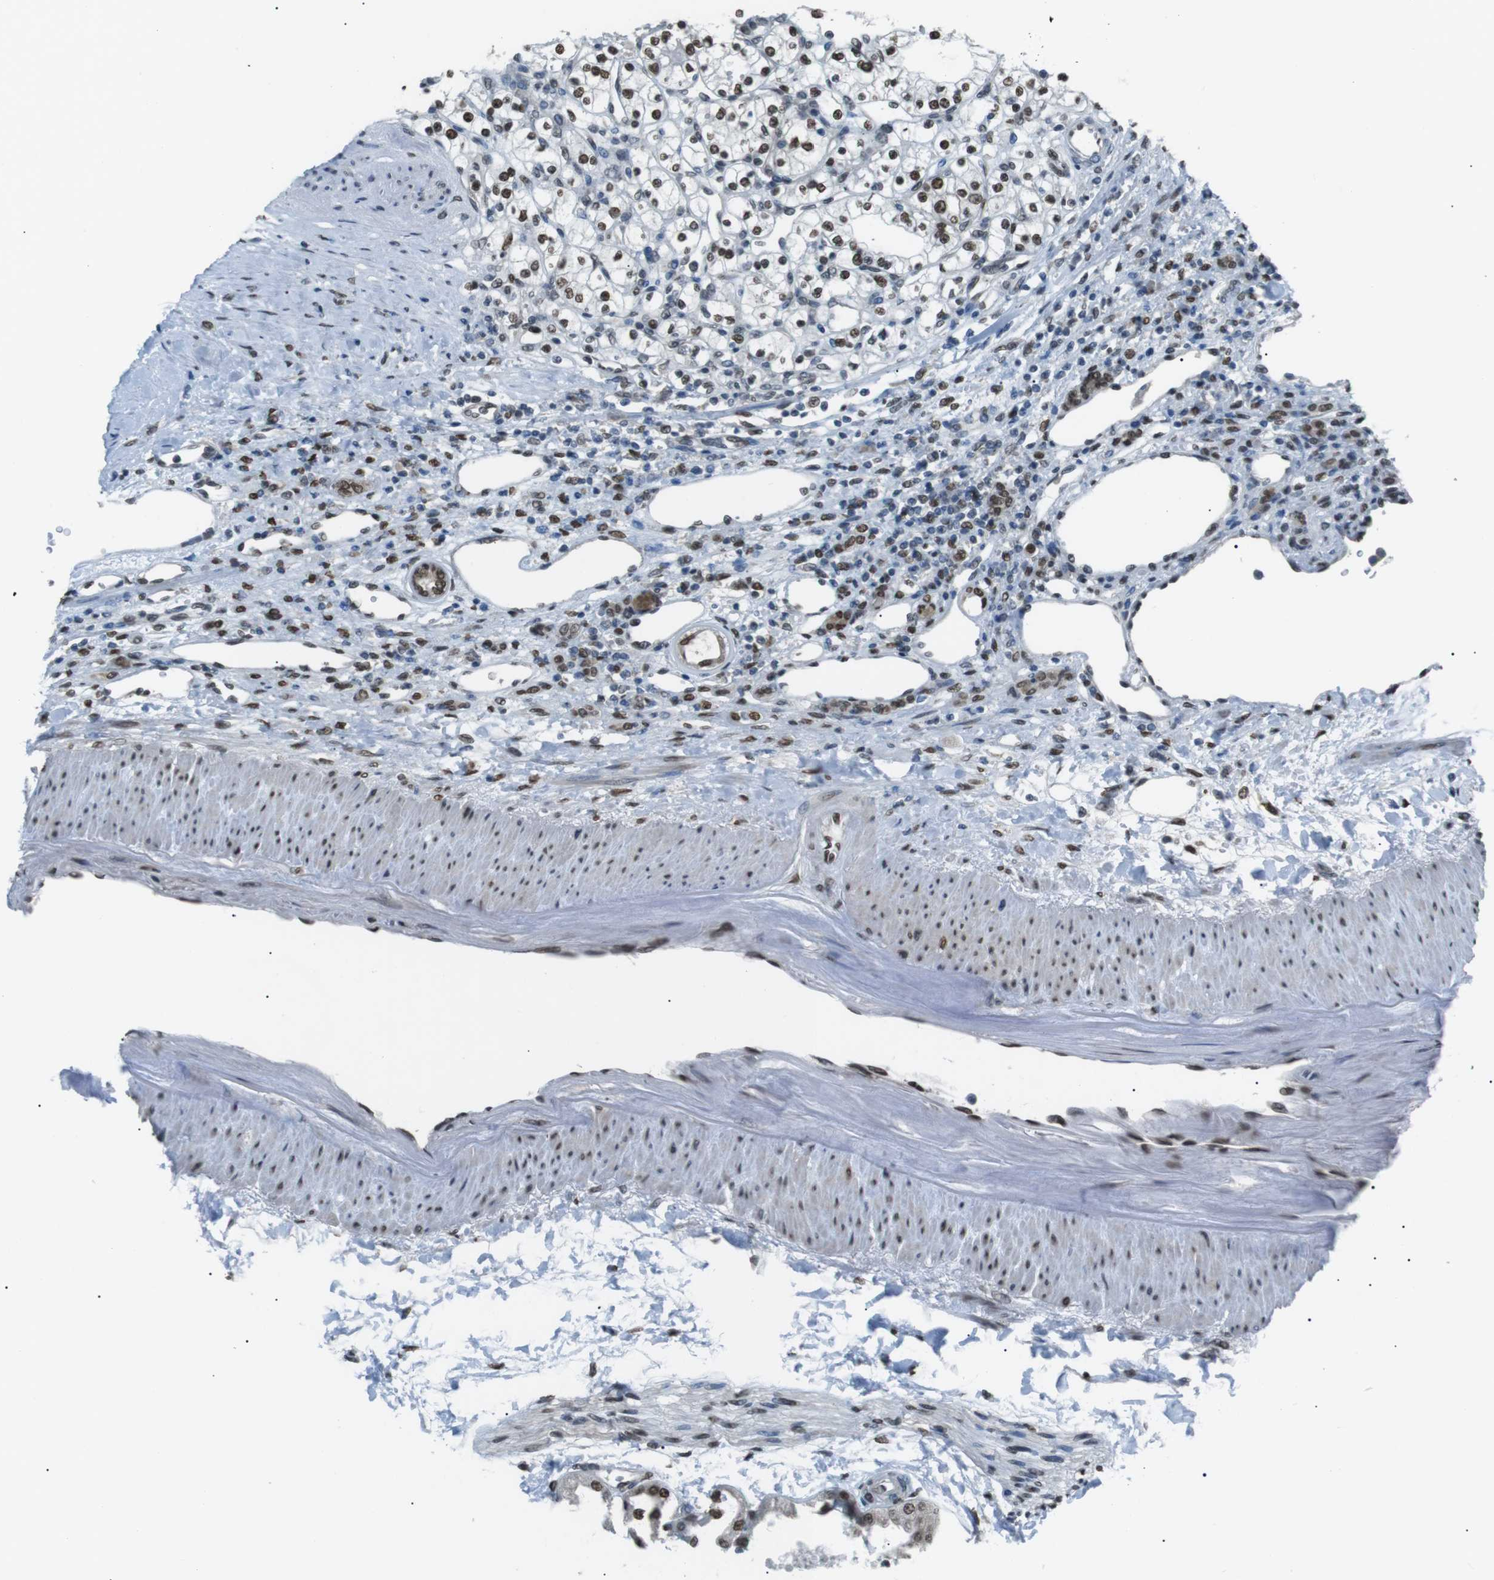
{"staining": {"intensity": "moderate", "quantity": ">75%", "location": "nuclear"}, "tissue": "renal cancer", "cell_type": "Tumor cells", "image_type": "cancer", "snomed": [{"axis": "morphology", "description": "Normal tissue, NOS"}, {"axis": "morphology", "description": "Adenocarcinoma, NOS"}, {"axis": "topography", "description": "Kidney"}], "caption": "A brown stain labels moderate nuclear expression of a protein in adenocarcinoma (renal) tumor cells.", "gene": "SRPK2", "patient": {"sex": "female", "age": 55}}